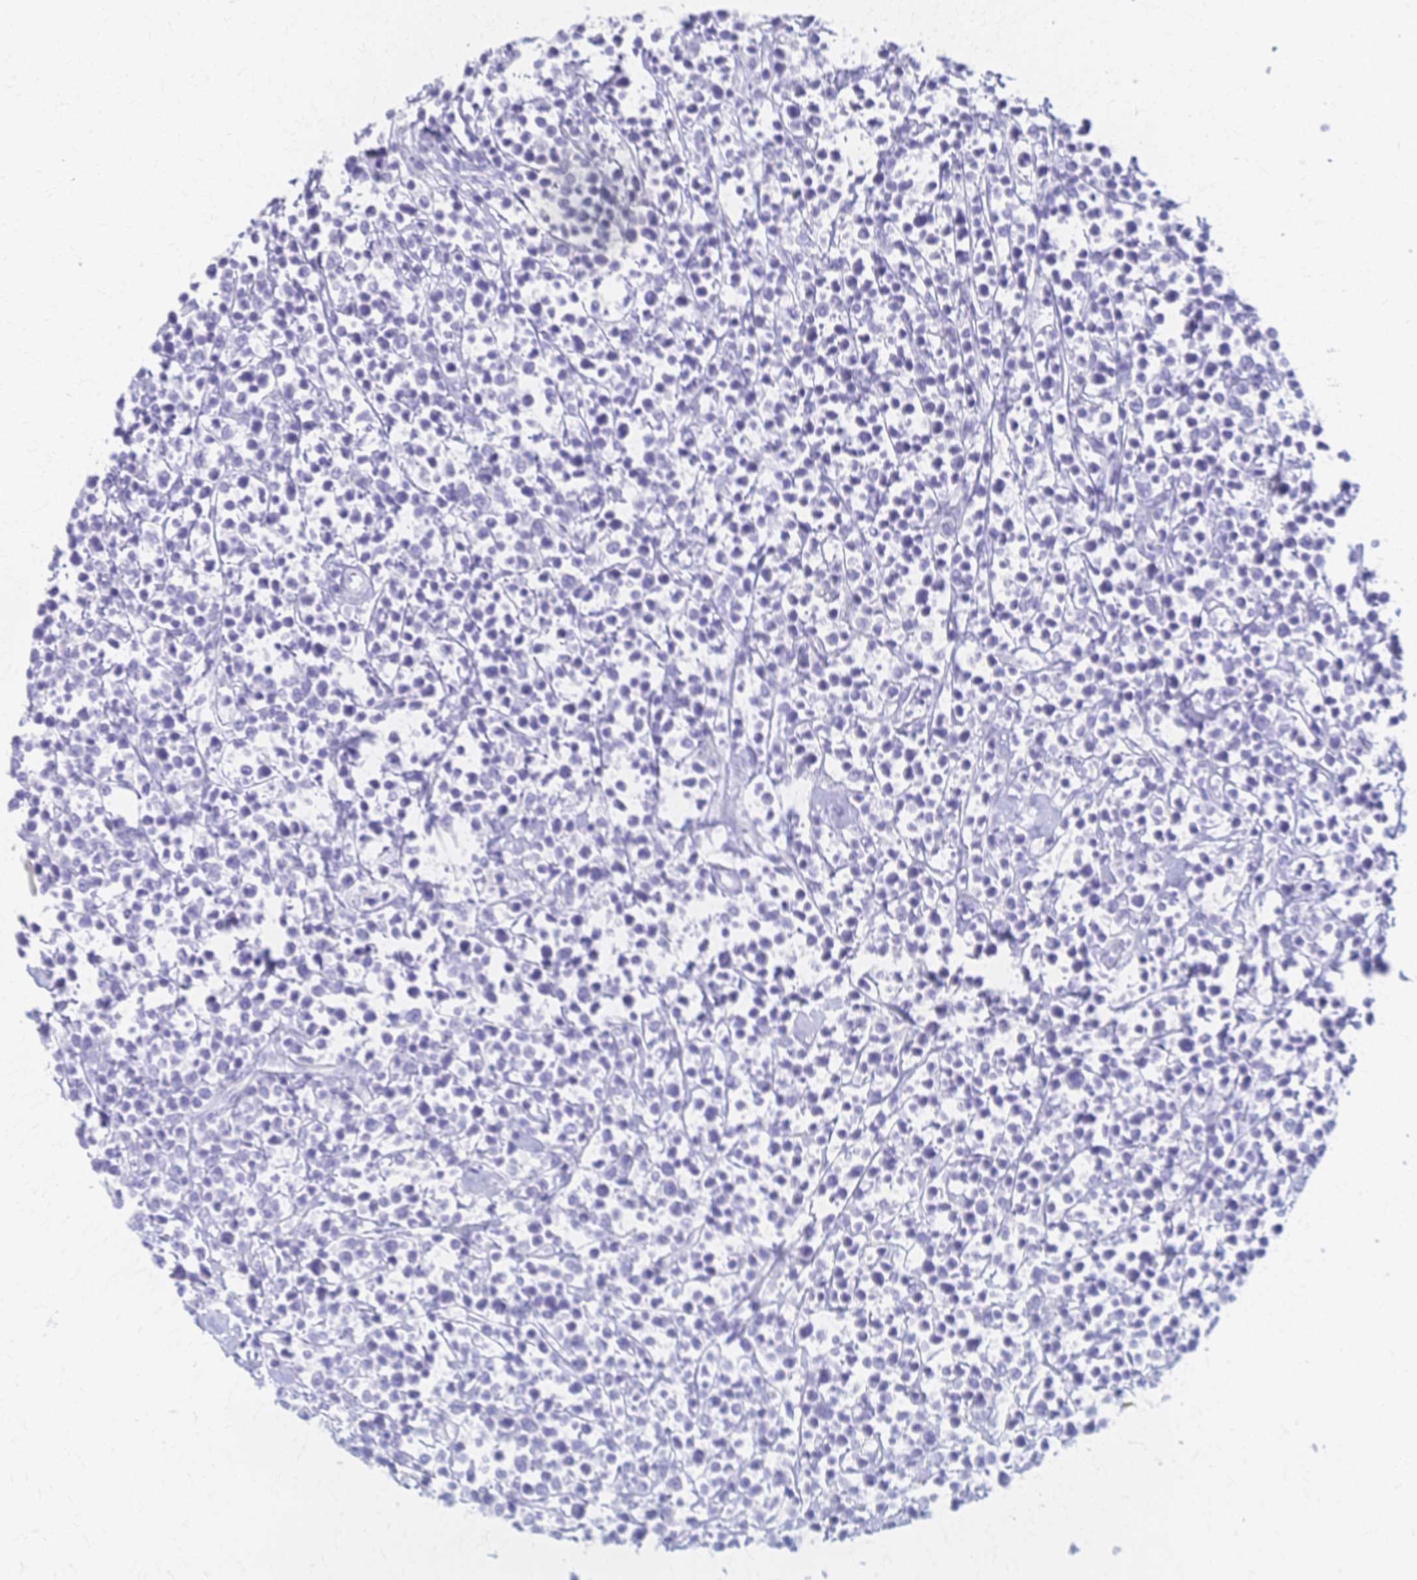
{"staining": {"intensity": "negative", "quantity": "none", "location": "none"}, "tissue": "lymphoma", "cell_type": "Tumor cells", "image_type": "cancer", "snomed": [{"axis": "morphology", "description": "Malignant lymphoma, non-Hodgkin's type, High grade"}, {"axis": "topography", "description": "Soft tissue"}], "caption": "A photomicrograph of human high-grade malignant lymphoma, non-Hodgkin's type is negative for staining in tumor cells. (Brightfield microscopy of DAB IHC at high magnification).", "gene": "CYB5A", "patient": {"sex": "female", "age": 56}}